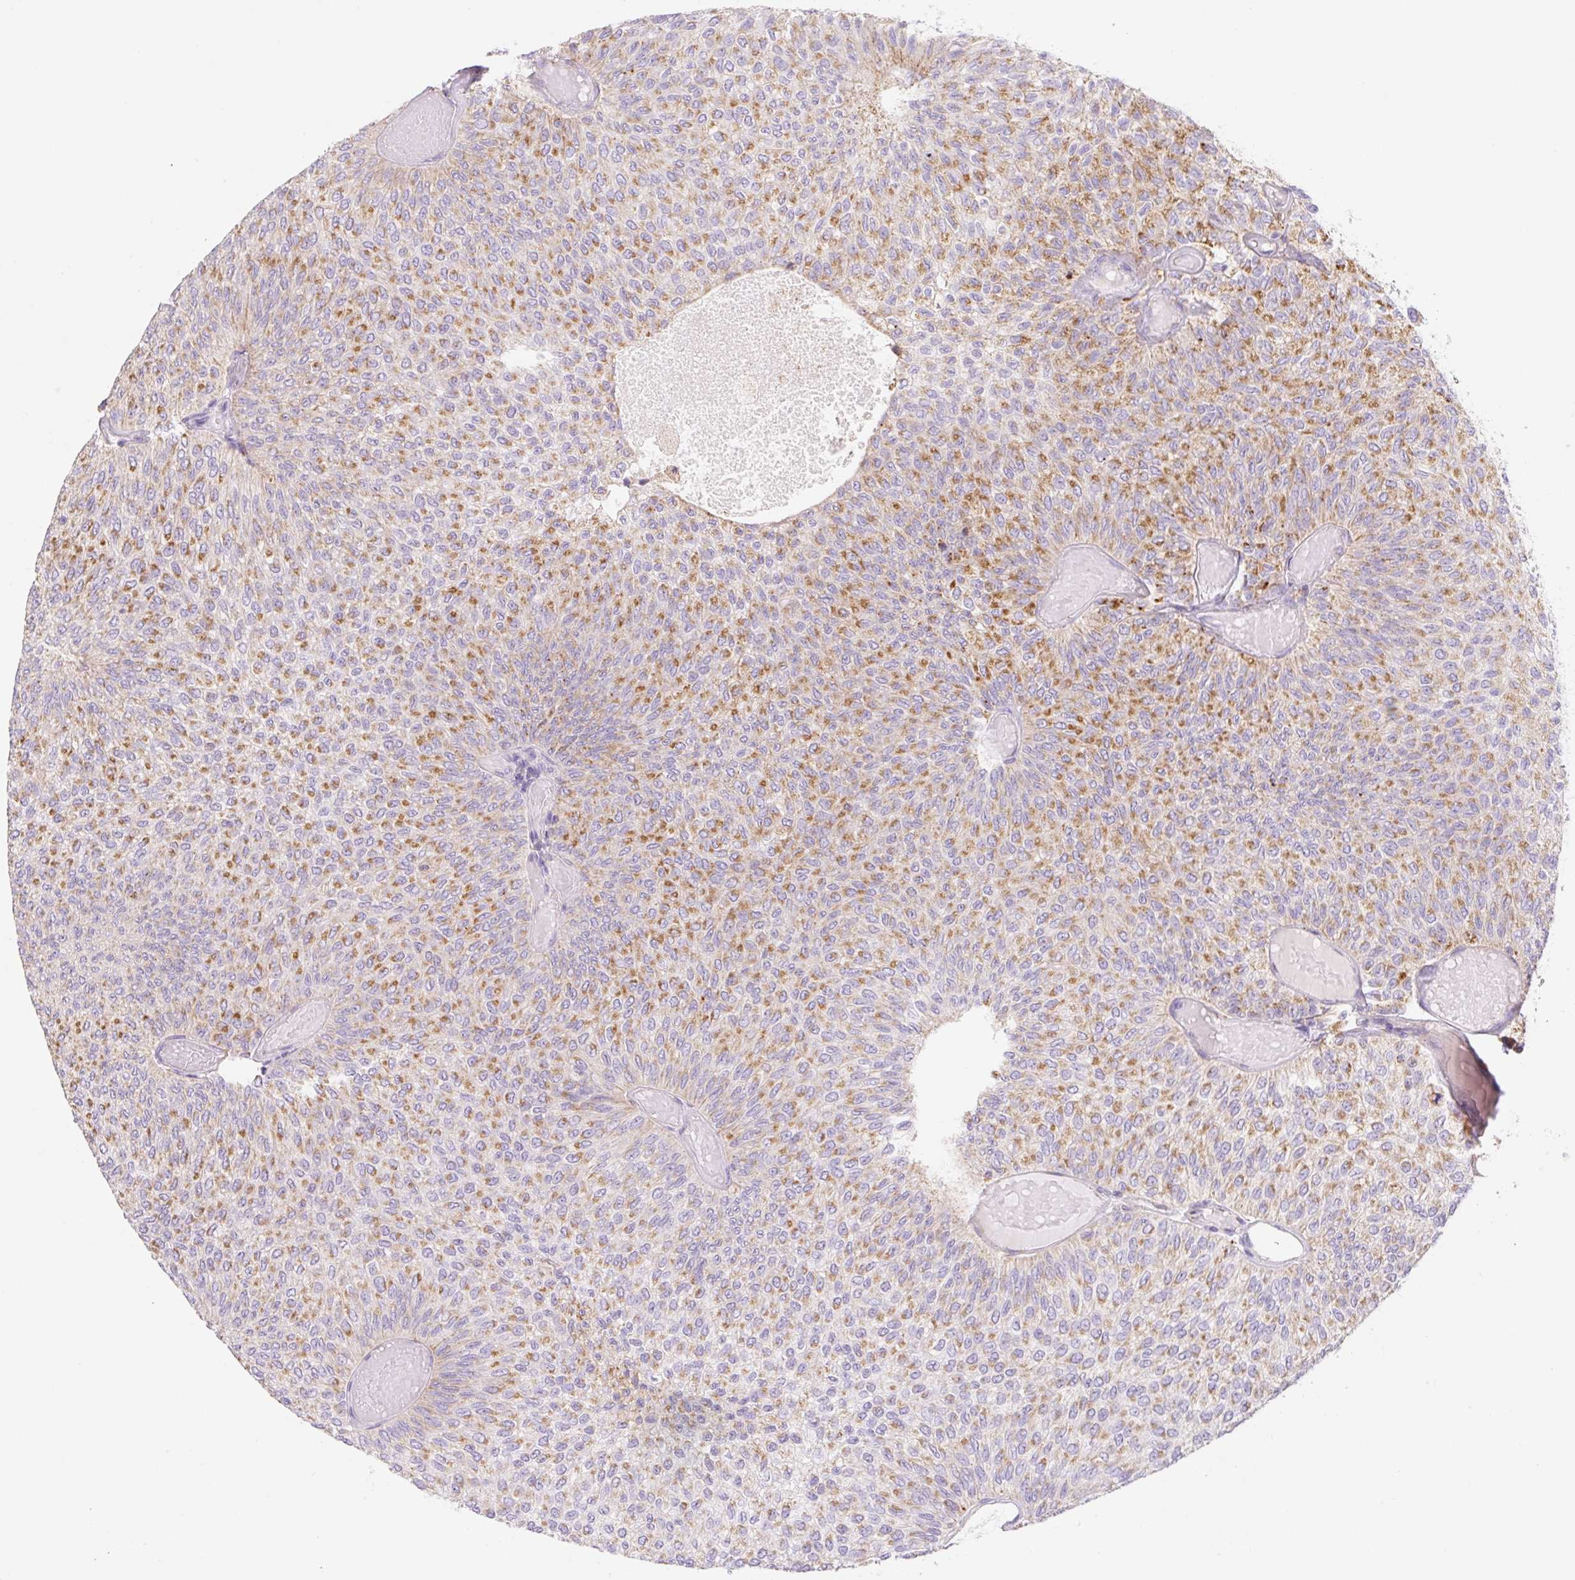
{"staining": {"intensity": "moderate", "quantity": ">75%", "location": "cytoplasmic/membranous"}, "tissue": "urothelial cancer", "cell_type": "Tumor cells", "image_type": "cancer", "snomed": [{"axis": "morphology", "description": "Urothelial carcinoma, Low grade"}, {"axis": "topography", "description": "Urinary bladder"}], "caption": "About >75% of tumor cells in urothelial cancer demonstrate moderate cytoplasmic/membranous protein staining as visualized by brown immunohistochemical staining.", "gene": "CLEC3A", "patient": {"sex": "male", "age": 78}}